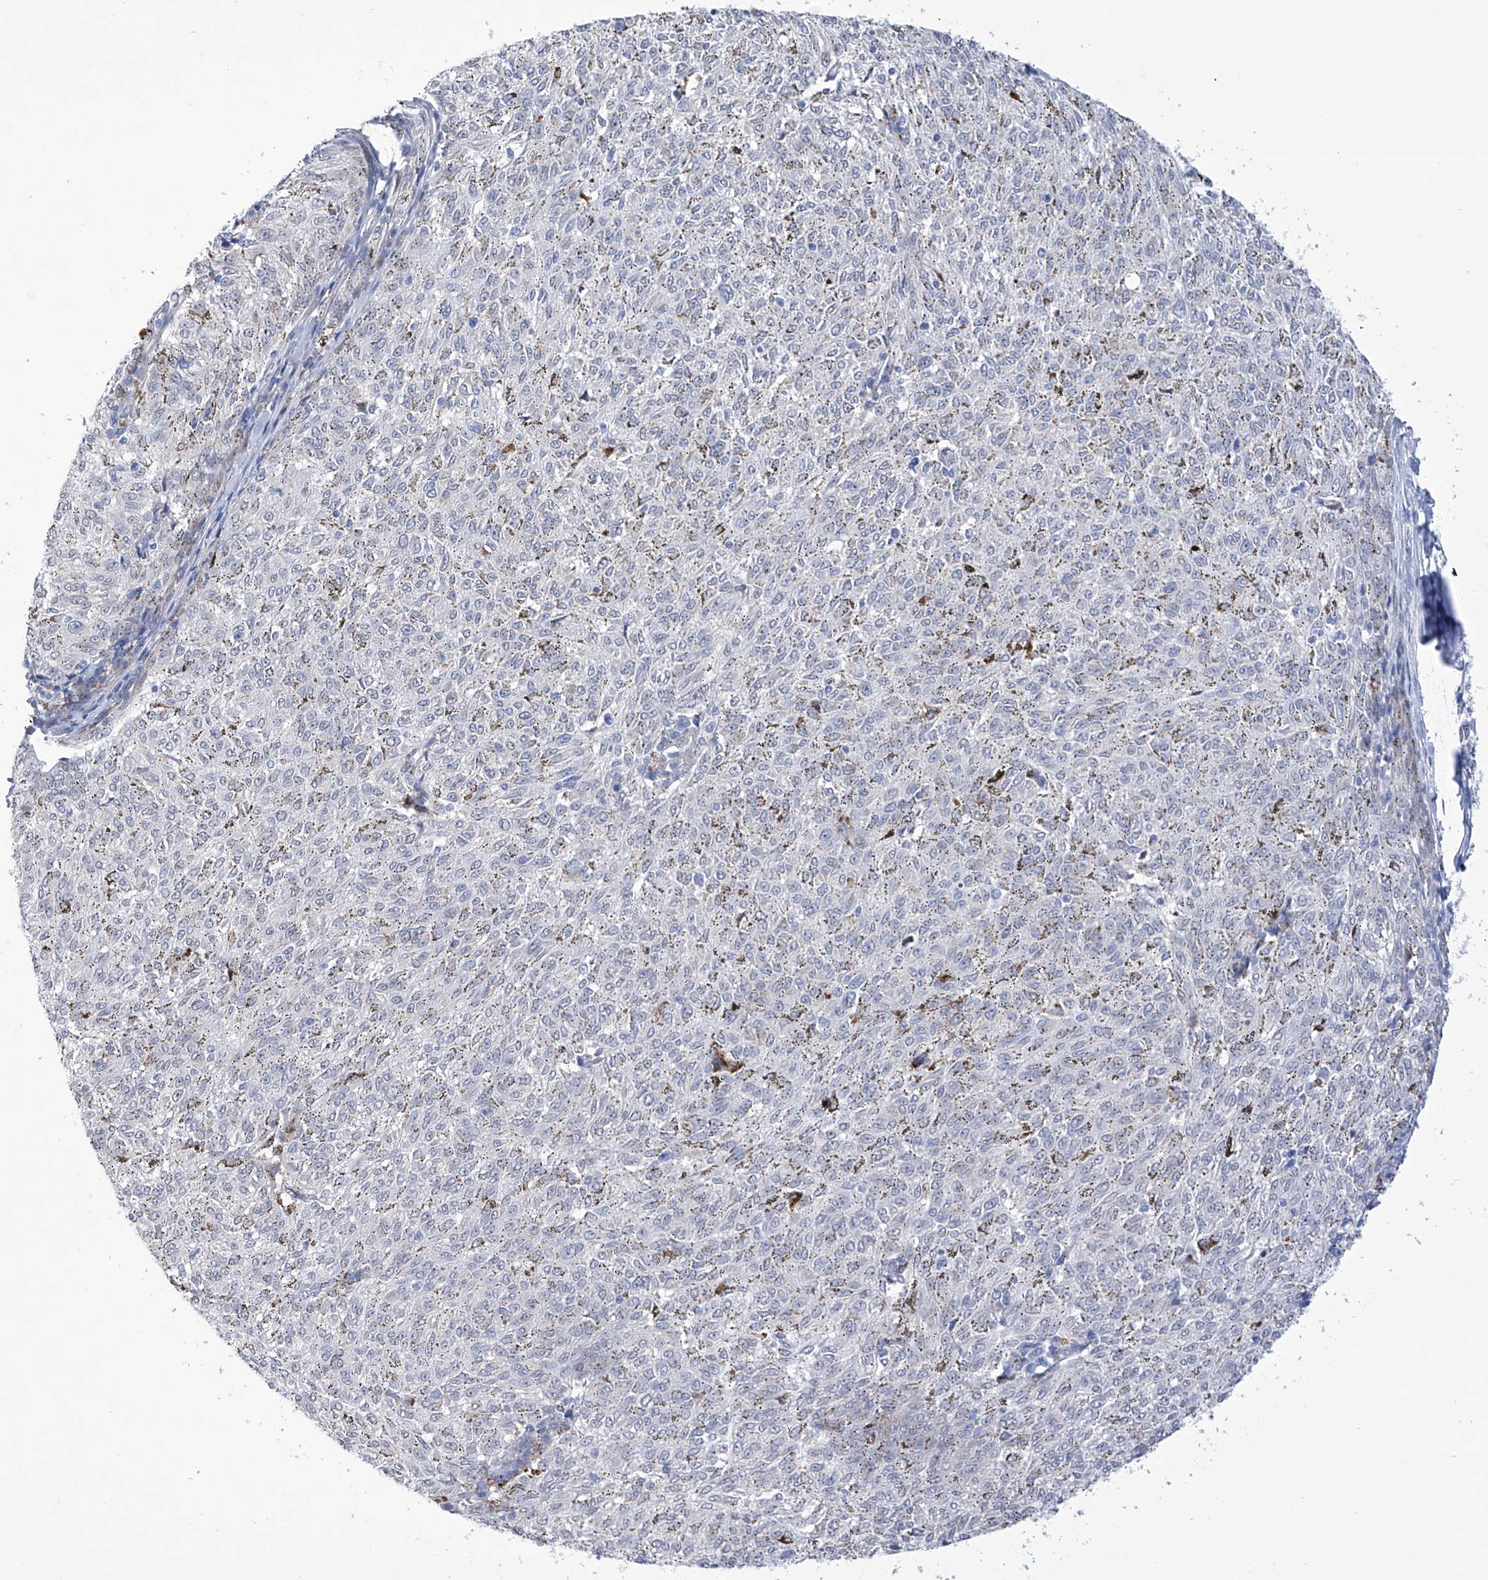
{"staining": {"intensity": "negative", "quantity": "none", "location": "none"}, "tissue": "melanoma", "cell_type": "Tumor cells", "image_type": "cancer", "snomed": [{"axis": "morphology", "description": "Malignant melanoma, NOS"}, {"axis": "topography", "description": "Skin"}], "caption": "IHC of human melanoma reveals no staining in tumor cells.", "gene": "C1orf87", "patient": {"sex": "female", "age": 72}}